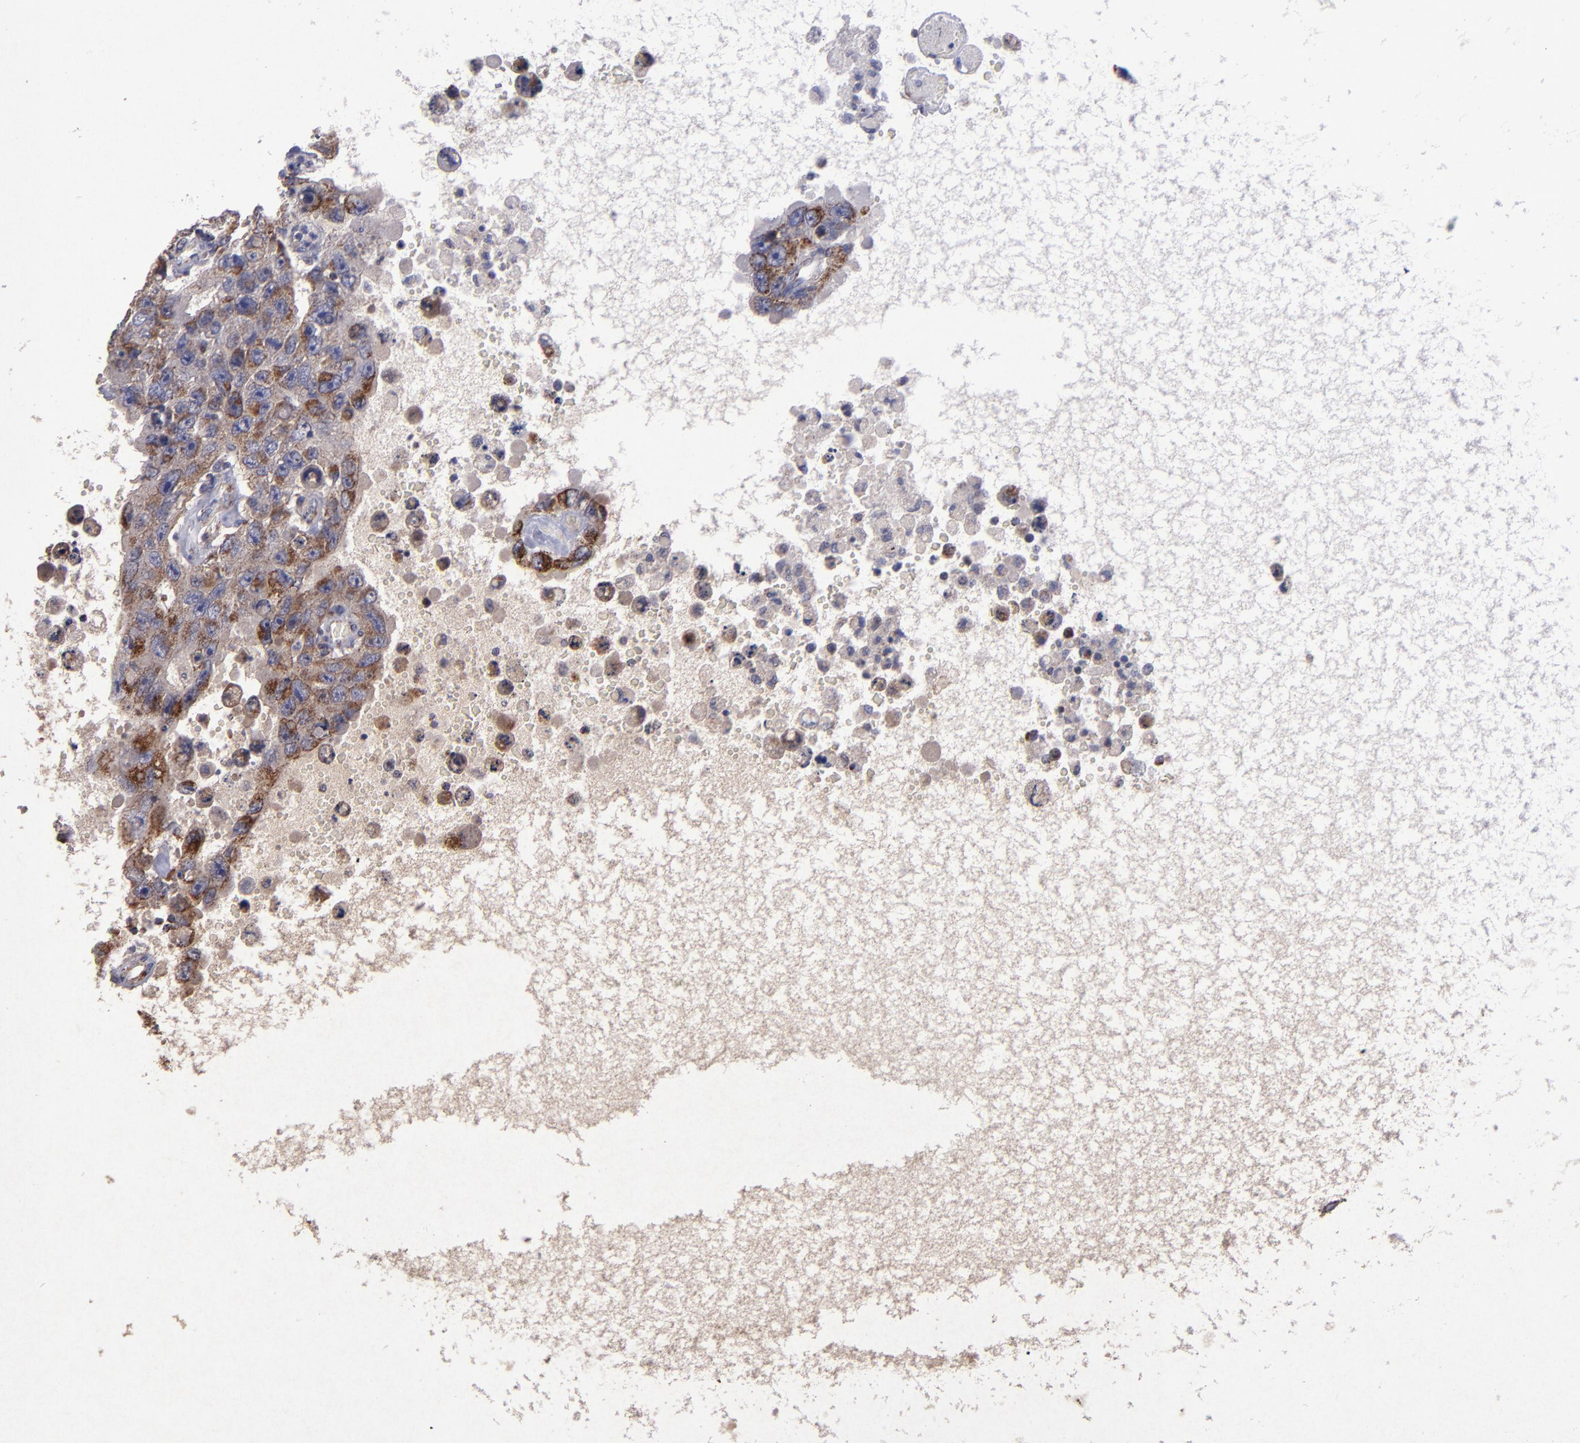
{"staining": {"intensity": "moderate", "quantity": "25%-75%", "location": "cytoplasmic/membranous"}, "tissue": "testis cancer", "cell_type": "Tumor cells", "image_type": "cancer", "snomed": [{"axis": "morphology", "description": "Carcinoma, Embryonal, NOS"}, {"axis": "topography", "description": "Testis"}], "caption": "About 25%-75% of tumor cells in human embryonal carcinoma (testis) display moderate cytoplasmic/membranous protein expression as visualized by brown immunohistochemical staining.", "gene": "TIMM9", "patient": {"sex": "male", "age": 26}}